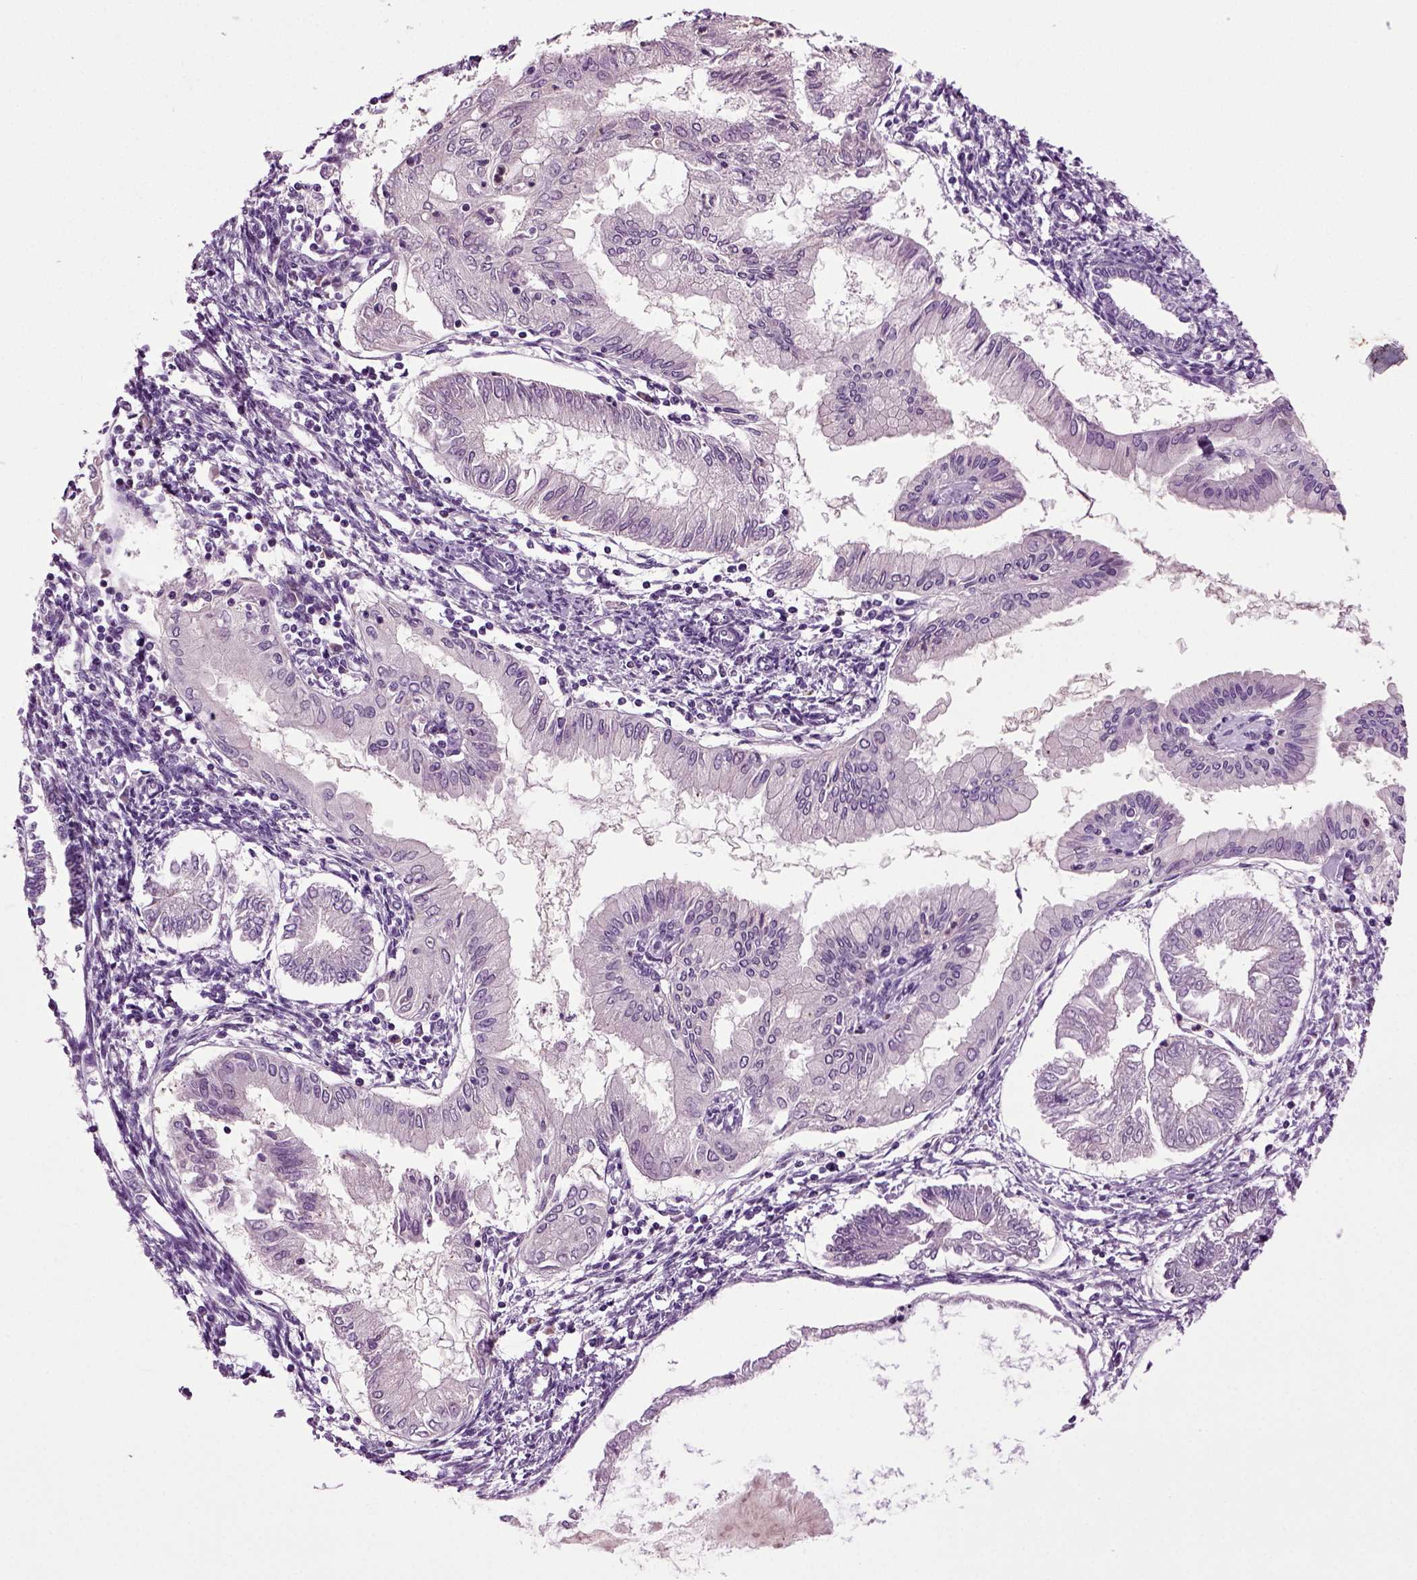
{"staining": {"intensity": "negative", "quantity": "none", "location": "none"}, "tissue": "endometrial cancer", "cell_type": "Tumor cells", "image_type": "cancer", "snomed": [{"axis": "morphology", "description": "Adenocarcinoma, NOS"}, {"axis": "topography", "description": "Endometrium"}], "caption": "Immunohistochemistry image of human adenocarcinoma (endometrial) stained for a protein (brown), which demonstrates no staining in tumor cells.", "gene": "FGF11", "patient": {"sex": "female", "age": 68}}